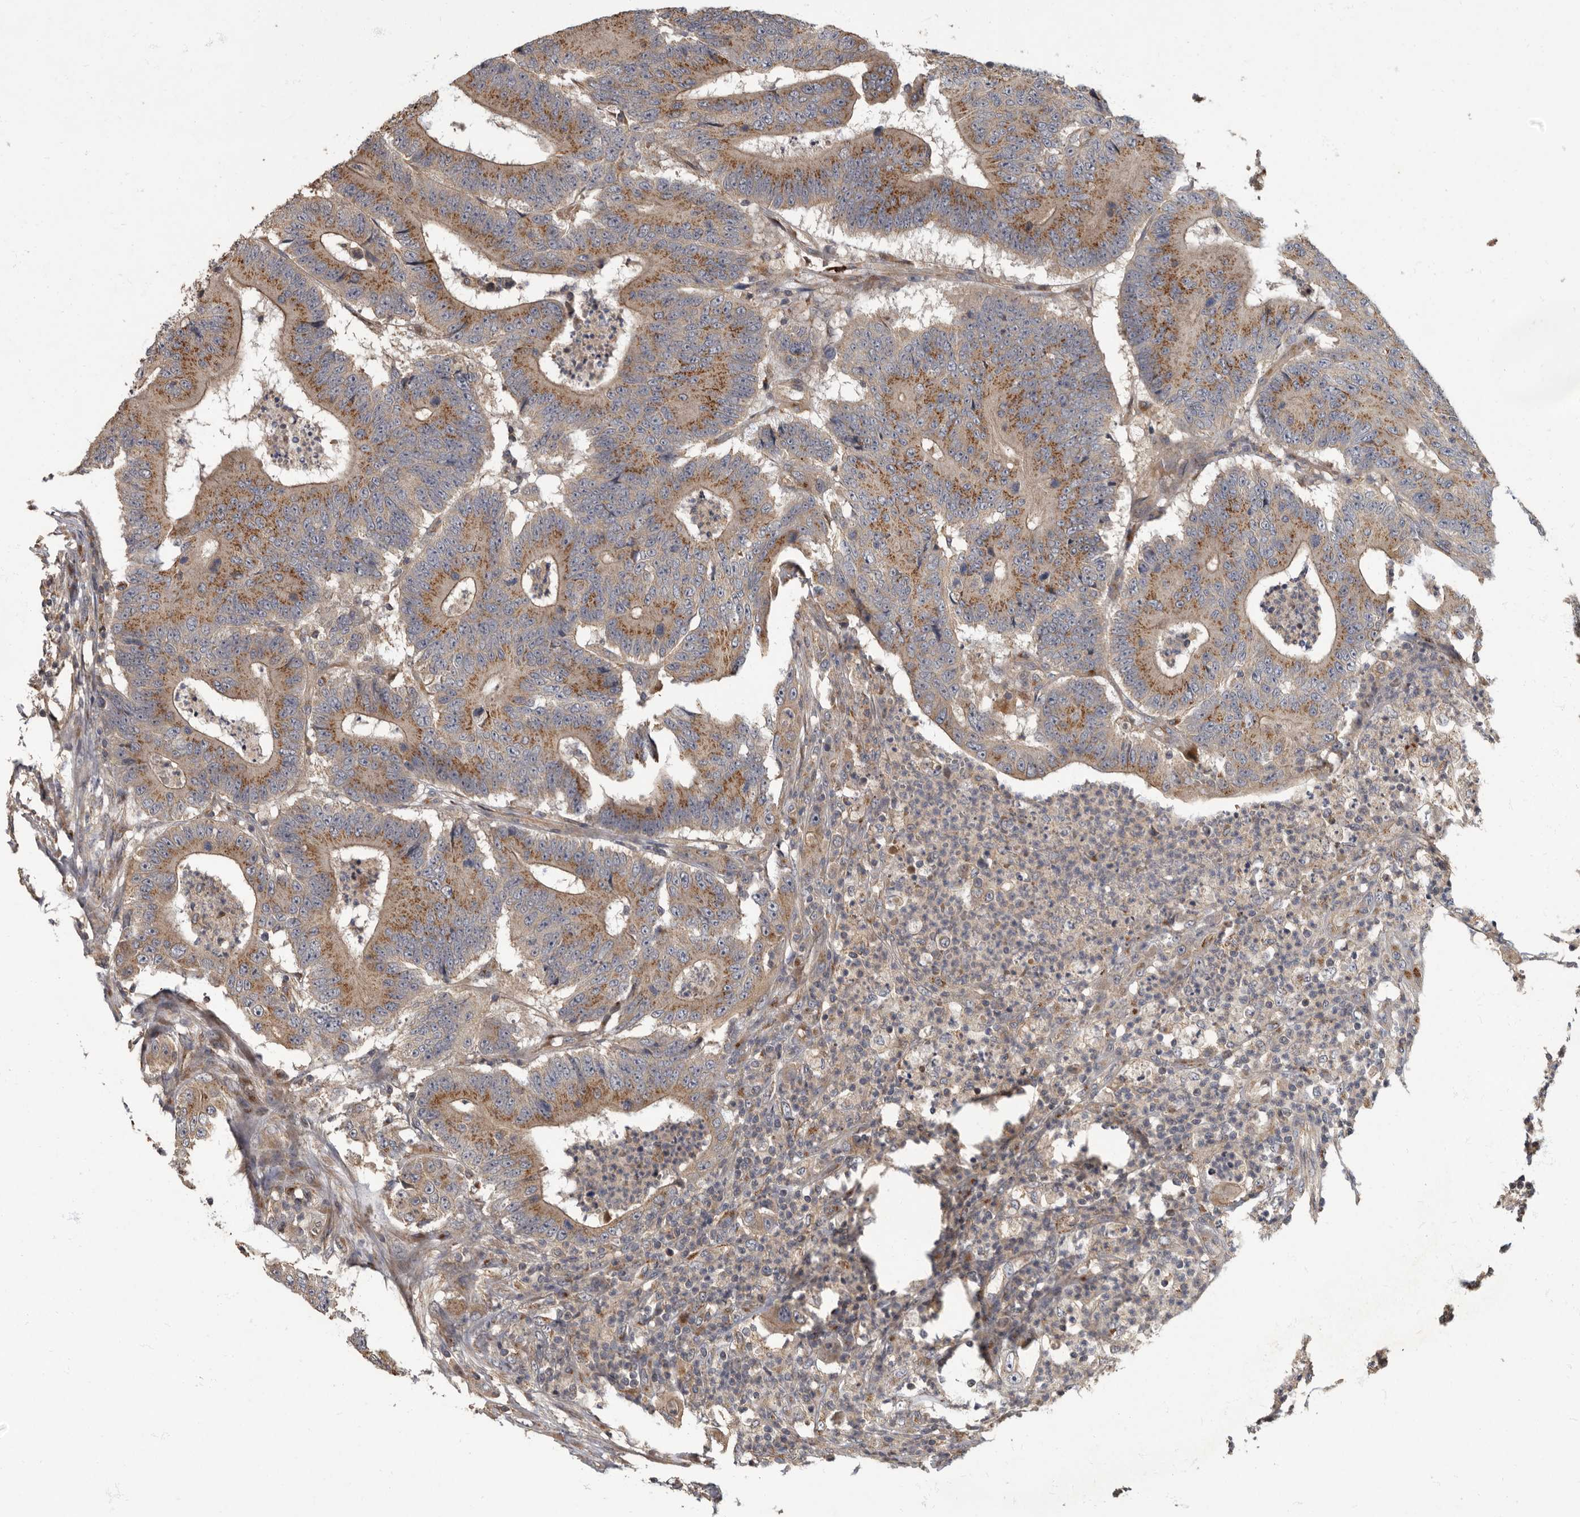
{"staining": {"intensity": "moderate", "quantity": ">75%", "location": "cytoplasmic/membranous"}, "tissue": "colorectal cancer", "cell_type": "Tumor cells", "image_type": "cancer", "snomed": [{"axis": "morphology", "description": "Adenocarcinoma, NOS"}, {"axis": "topography", "description": "Colon"}], "caption": "Moderate cytoplasmic/membranous protein expression is identified in about >75% of tumor cells in adenocarcinoma (colorectal).", "gene": "IQCK", "patient": {"sex": "male", "age": 83}}